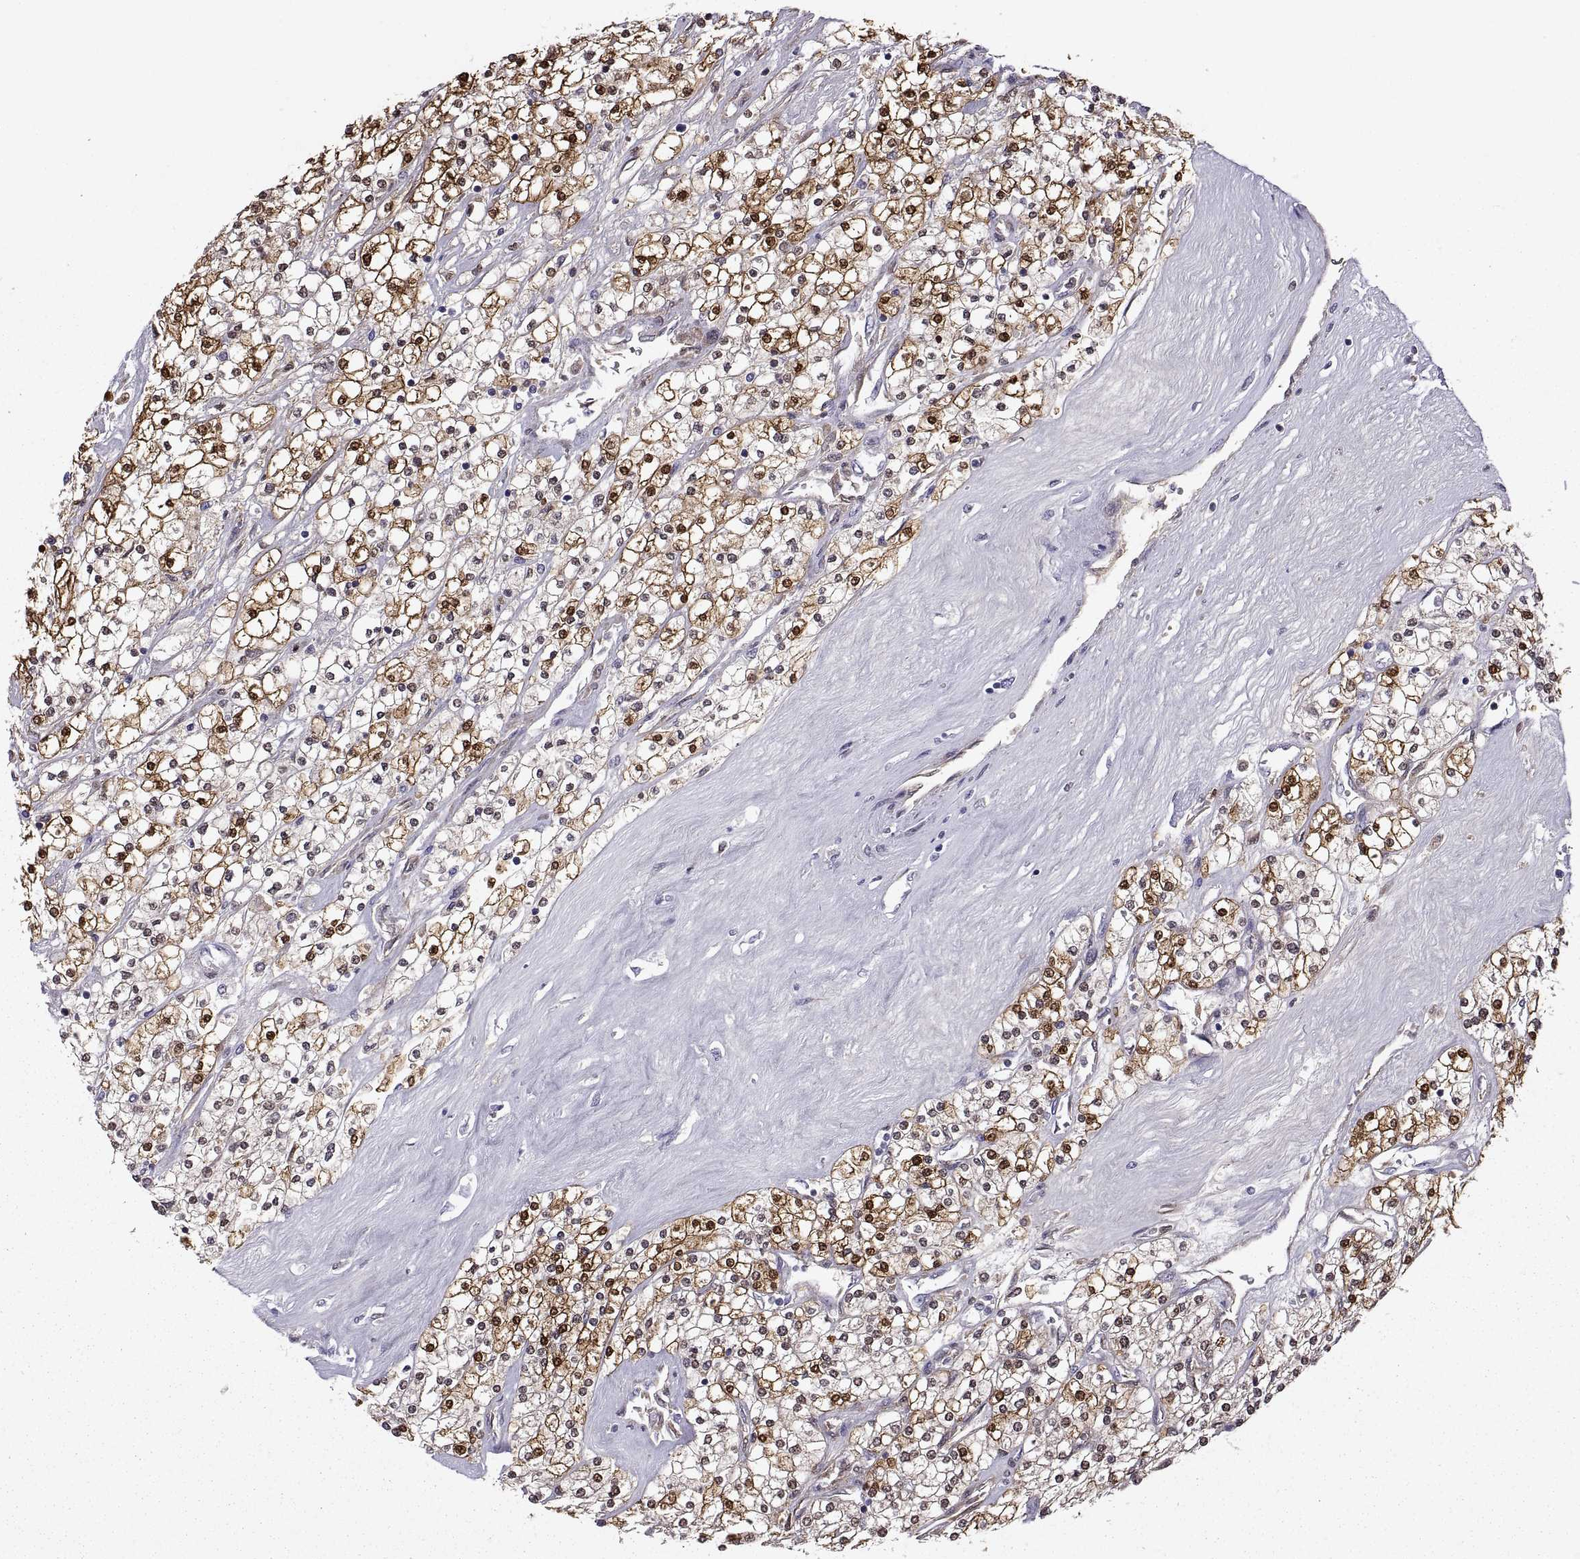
{"staining": {"intensity": "strong", "quantity": ">75%", "location": "cytoplasmic/membranous,nuclear"}, "tissue": "renal cancer", "cell_type": "Tumor cells", "image_type": "cancer", "snomed": [{"axis": "morphology", "description": "Adenocarcinoma, NOS"}, {"axis": "topography", "description": "Kidney"}], "caption": "Strong cytoplasmic/membranous and nuclear protein staining is present in about >75% of tumor cells in adenocarcinoma (renal).", "gene": "FGF9", "patient": {"sex": "male", "age": 80}}